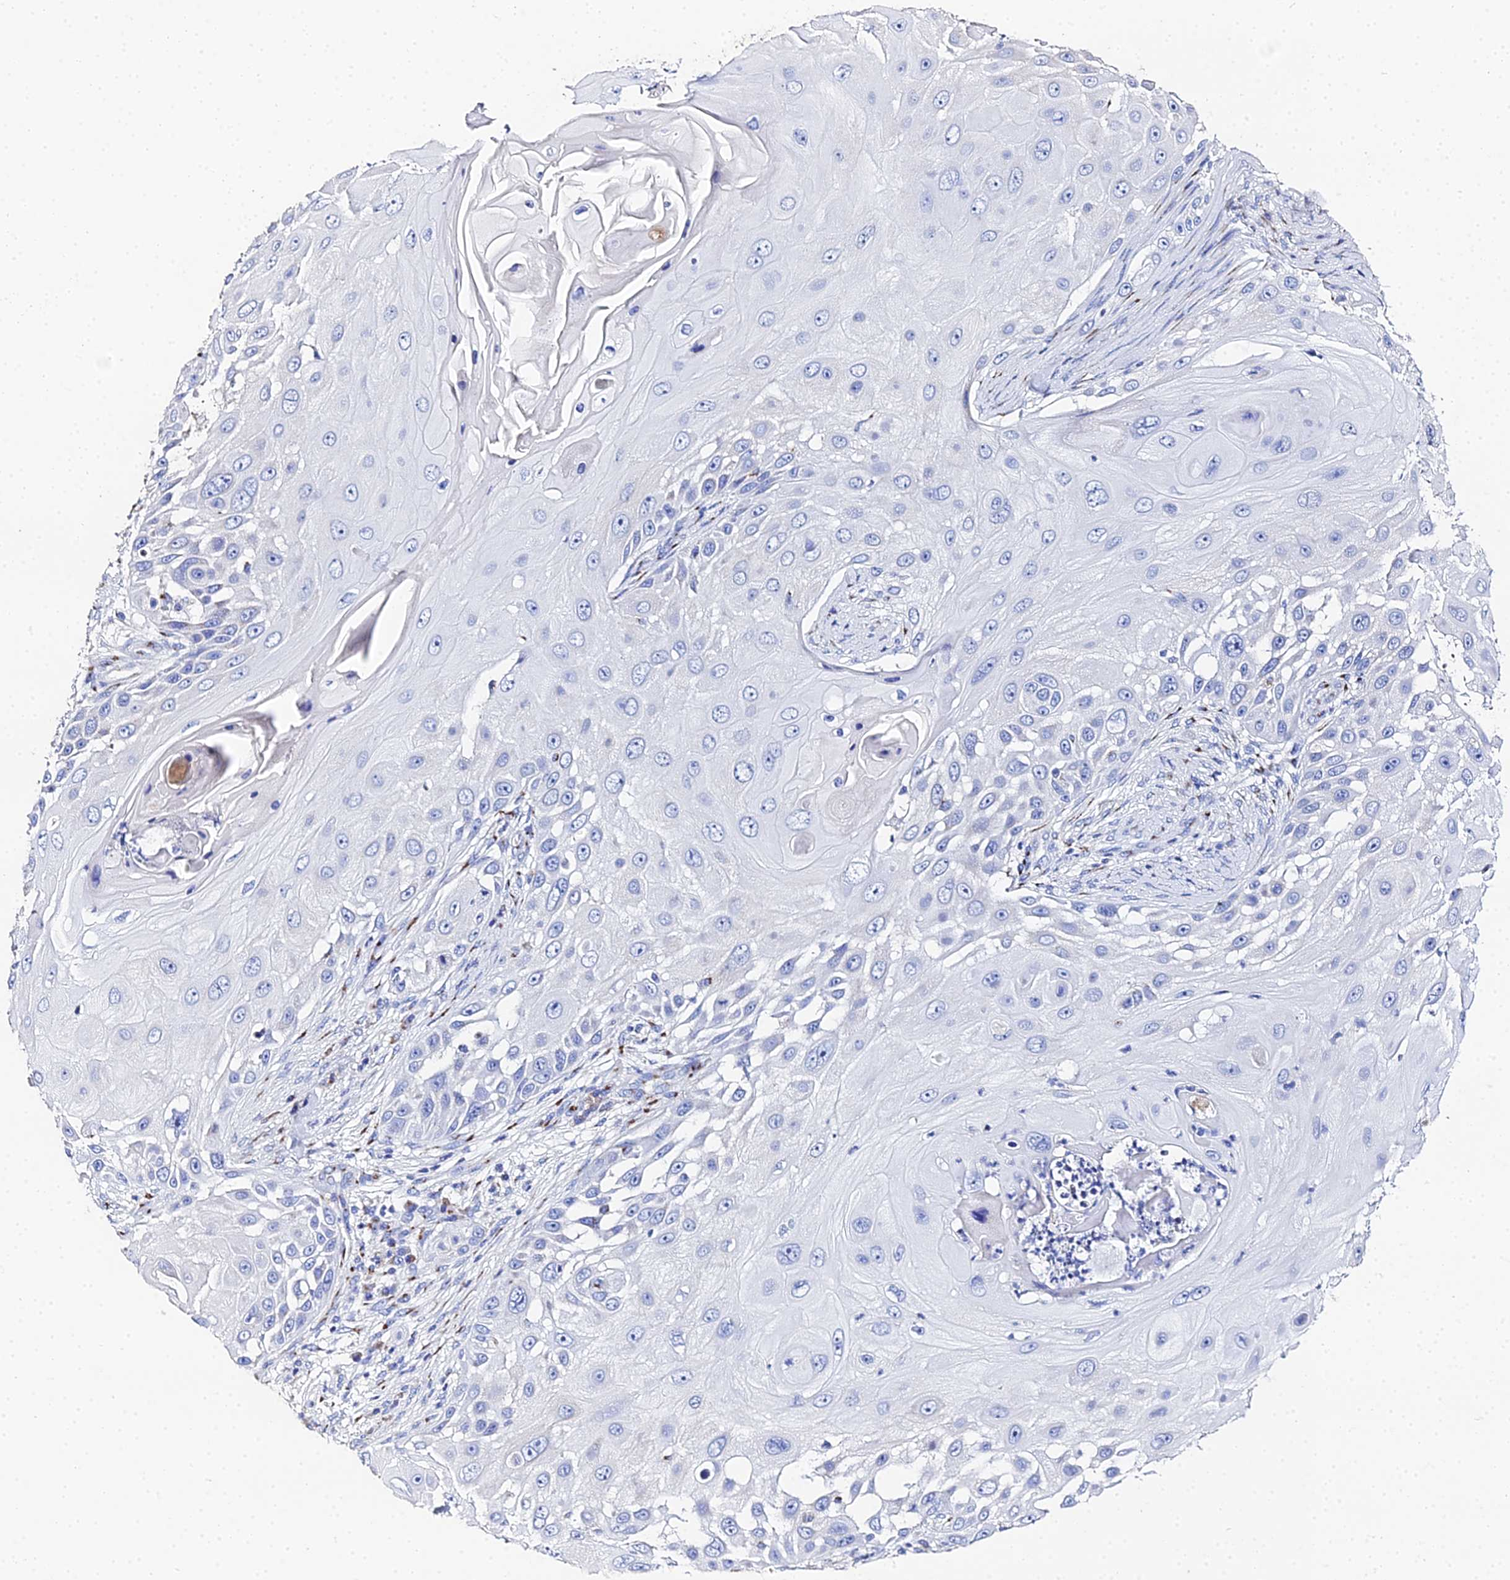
{"staining": {"intensity": "negative", "quantity": "none", "location": "none"}, "tissue": "skin cancer", "cell_type": "Tumor cells", "image_type": "cancer", "snomed": [{"axis": "morphology", "description": "Squamous cell carcinoma, NOS"}, {"axis": "topography", "description": "Skin"}], "caption": "This is a histopathology image of immunohistochemistry (IHC) staining of skin cancer (squamous cell carcinoma), which shows no expression in tumor cells.", "gene": "ENSG00000268674", "patient": {"sex": "female", "age": 44}}